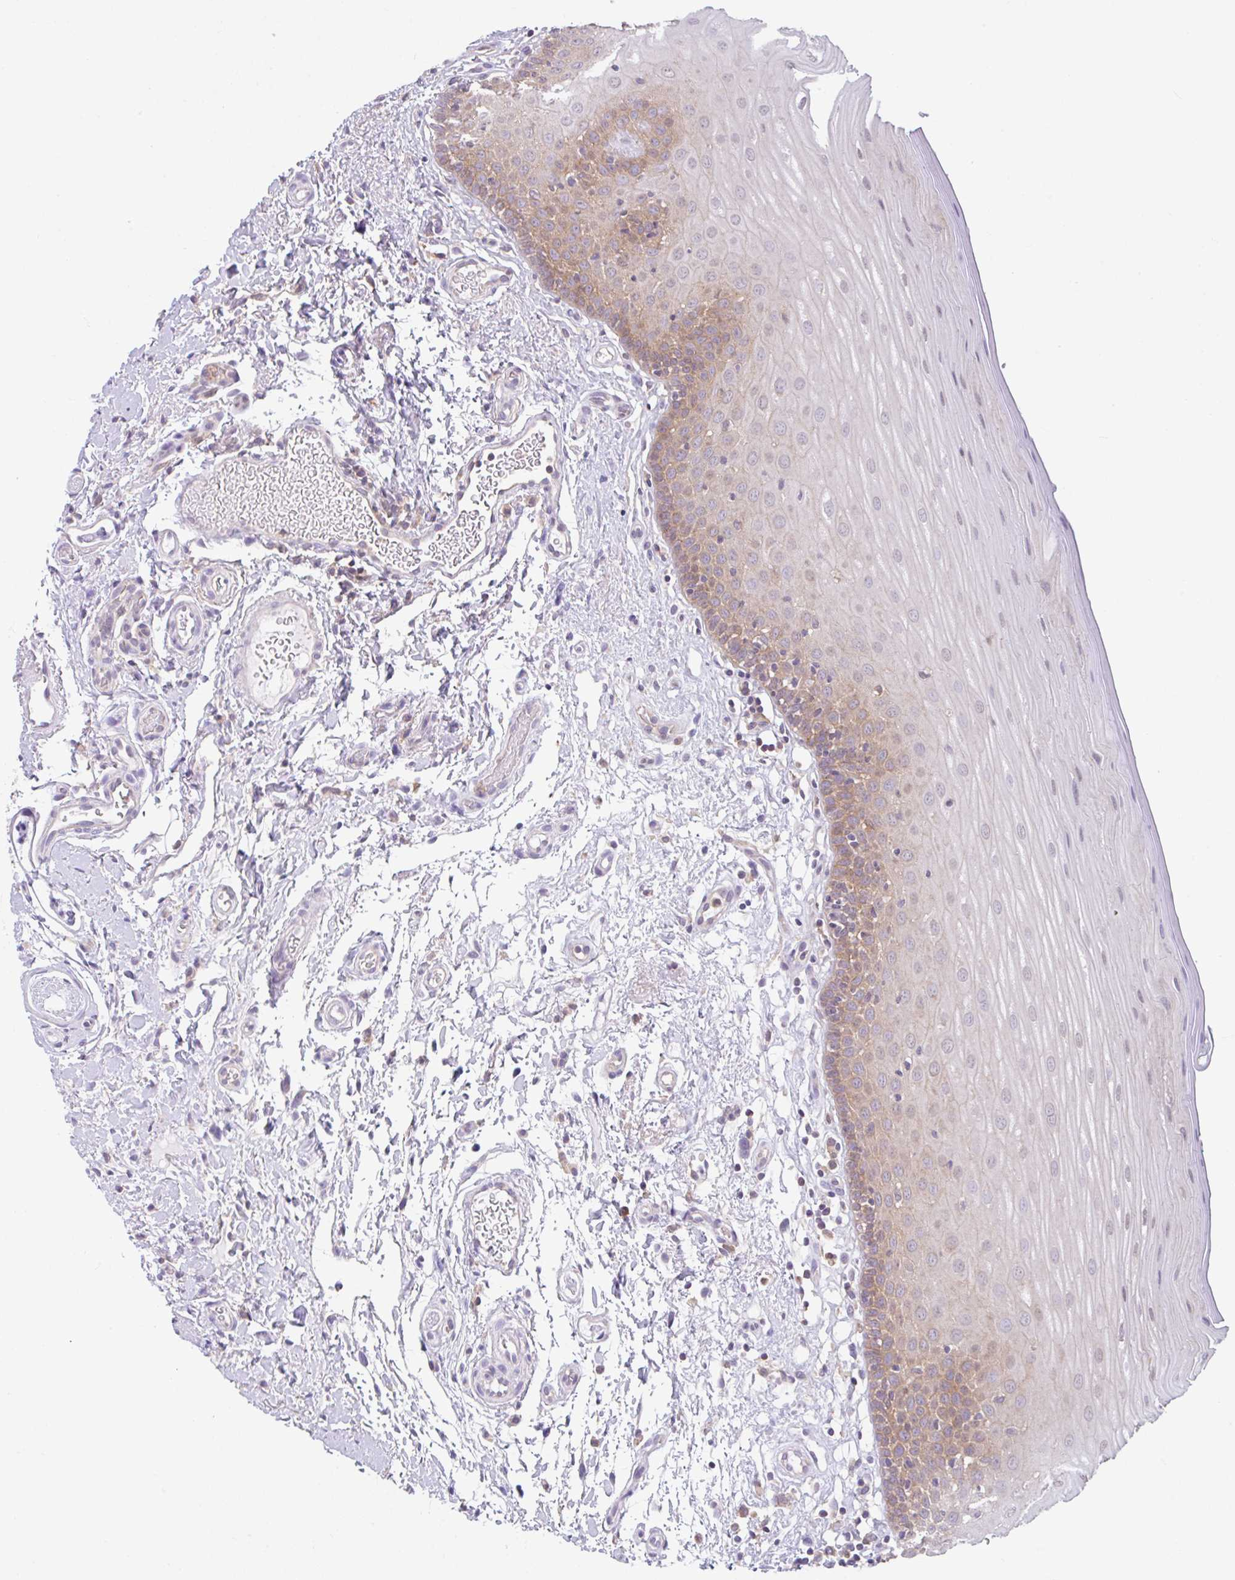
{"staining": {"intensity": "moderate", "quantity": "25%-75%", "location": "cytoplasmic/membranous"}, "tissue": "oral mucosa", "cell_type": "Squamous epithelial cells", "image_type": "normal", "snomed": [{"axis": "morphology", "description": "Normal tissue, NOS"}, {"axis": "topography", "description": "Oral tissue"}, {"axis": "topography", "description": "Tounge, NOS"}, {"axis": "topography", "description": "Head-Neck"}], "caption": "Brown immunohistochemical staining in benign oral mucosa demonstrates moderate cytoplasmic/membranous positivity in approximately 25%-75% of squamous epithelial cells.", "gene": "RALBP1", "patient": {"sex": "female", "age": 84}}